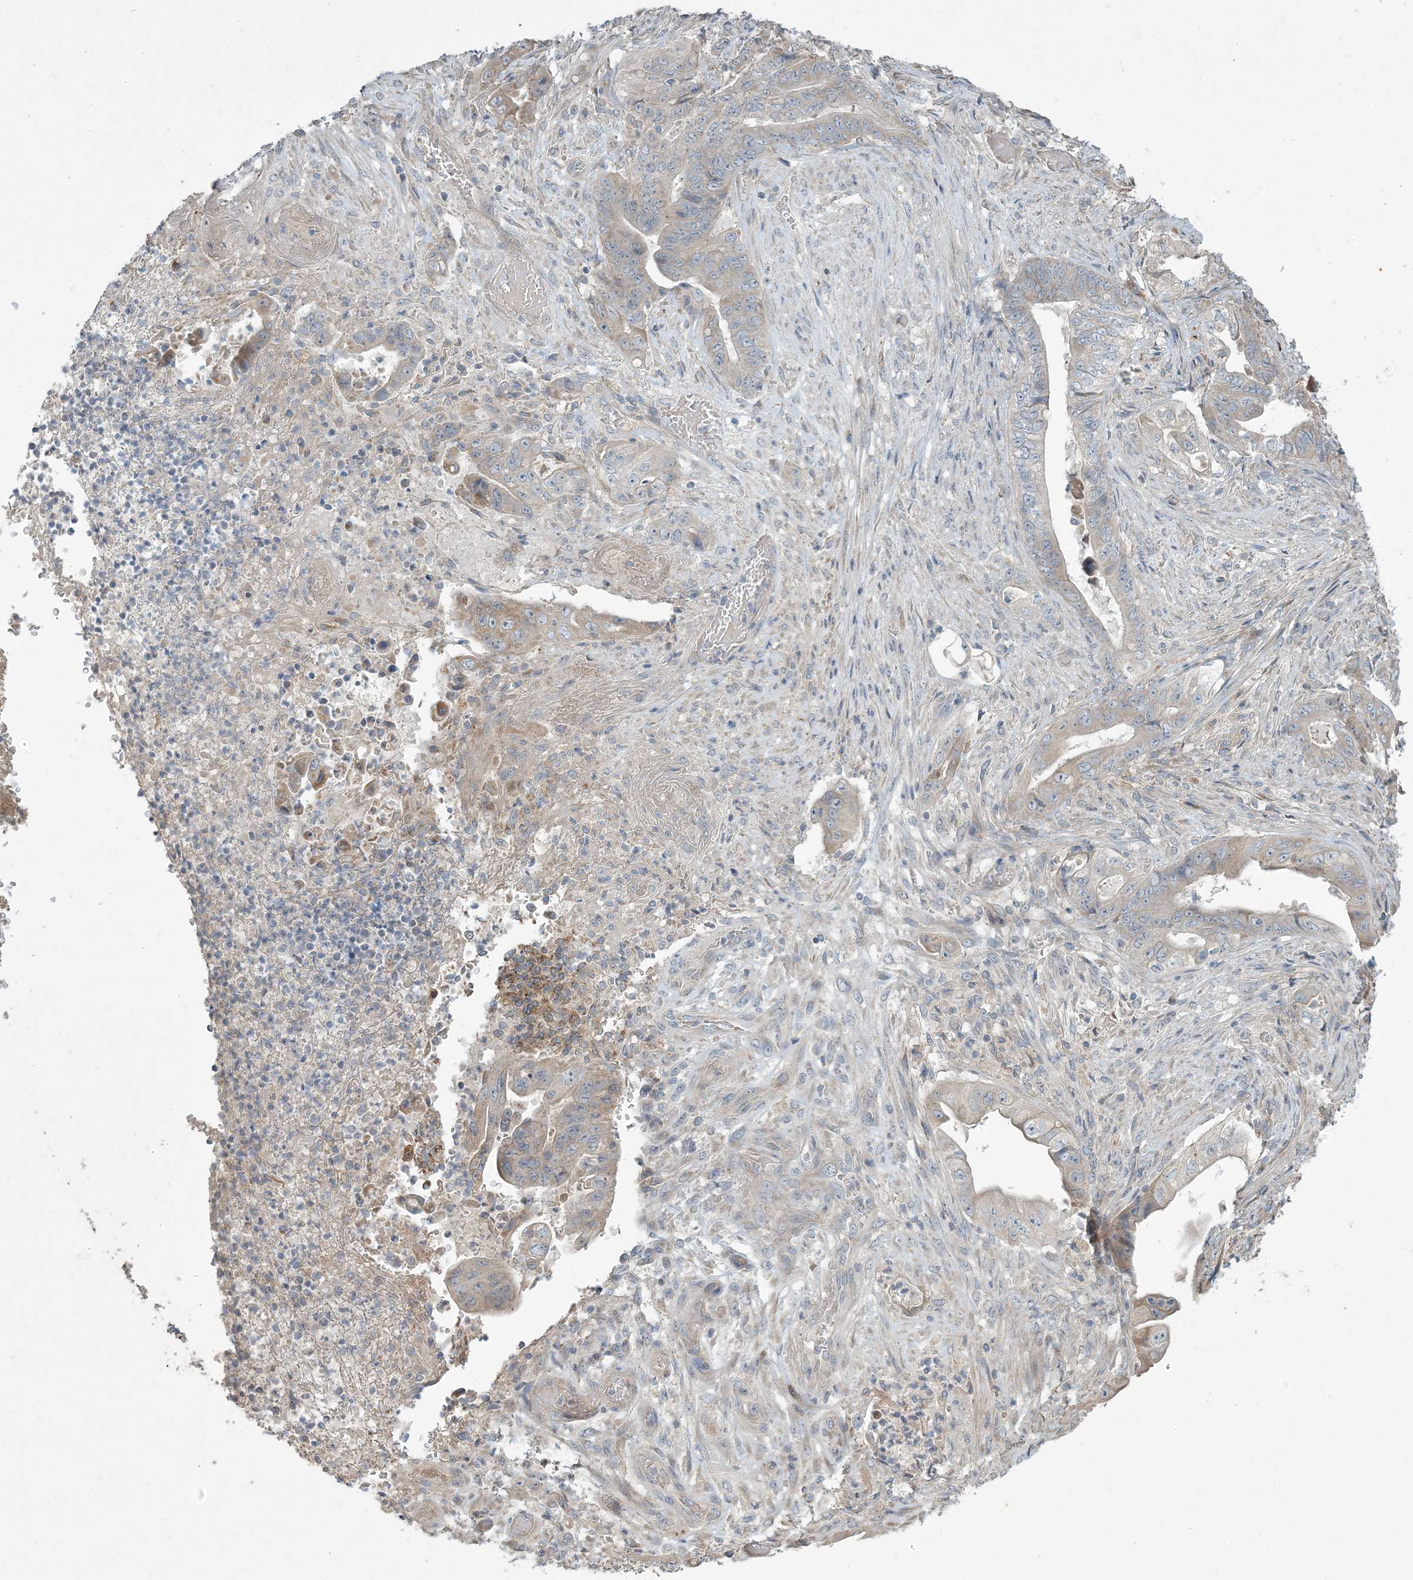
{"staining": {"intensity": "weak", "quantity": "25%-75%", "location": "cytoplasmic/membranous"}, "tissue": "stomach cancer", "cell_type": "Tumor cells", "image_type": "cancer", "snomed": [{"axis": "morphology", "description": "Adenocarcinoma, NOS"}, {"axis": "topography", "description": "Stomach"}], "caption": "Brown immunohistochemical staining in stomach cancer (adenocarcinoma) displays weak cytoplasmic/membranous expression in about 25%-75% of tumor cells.", "gene": "LTN1", "patient": {"sex": "female", "age": 73}}